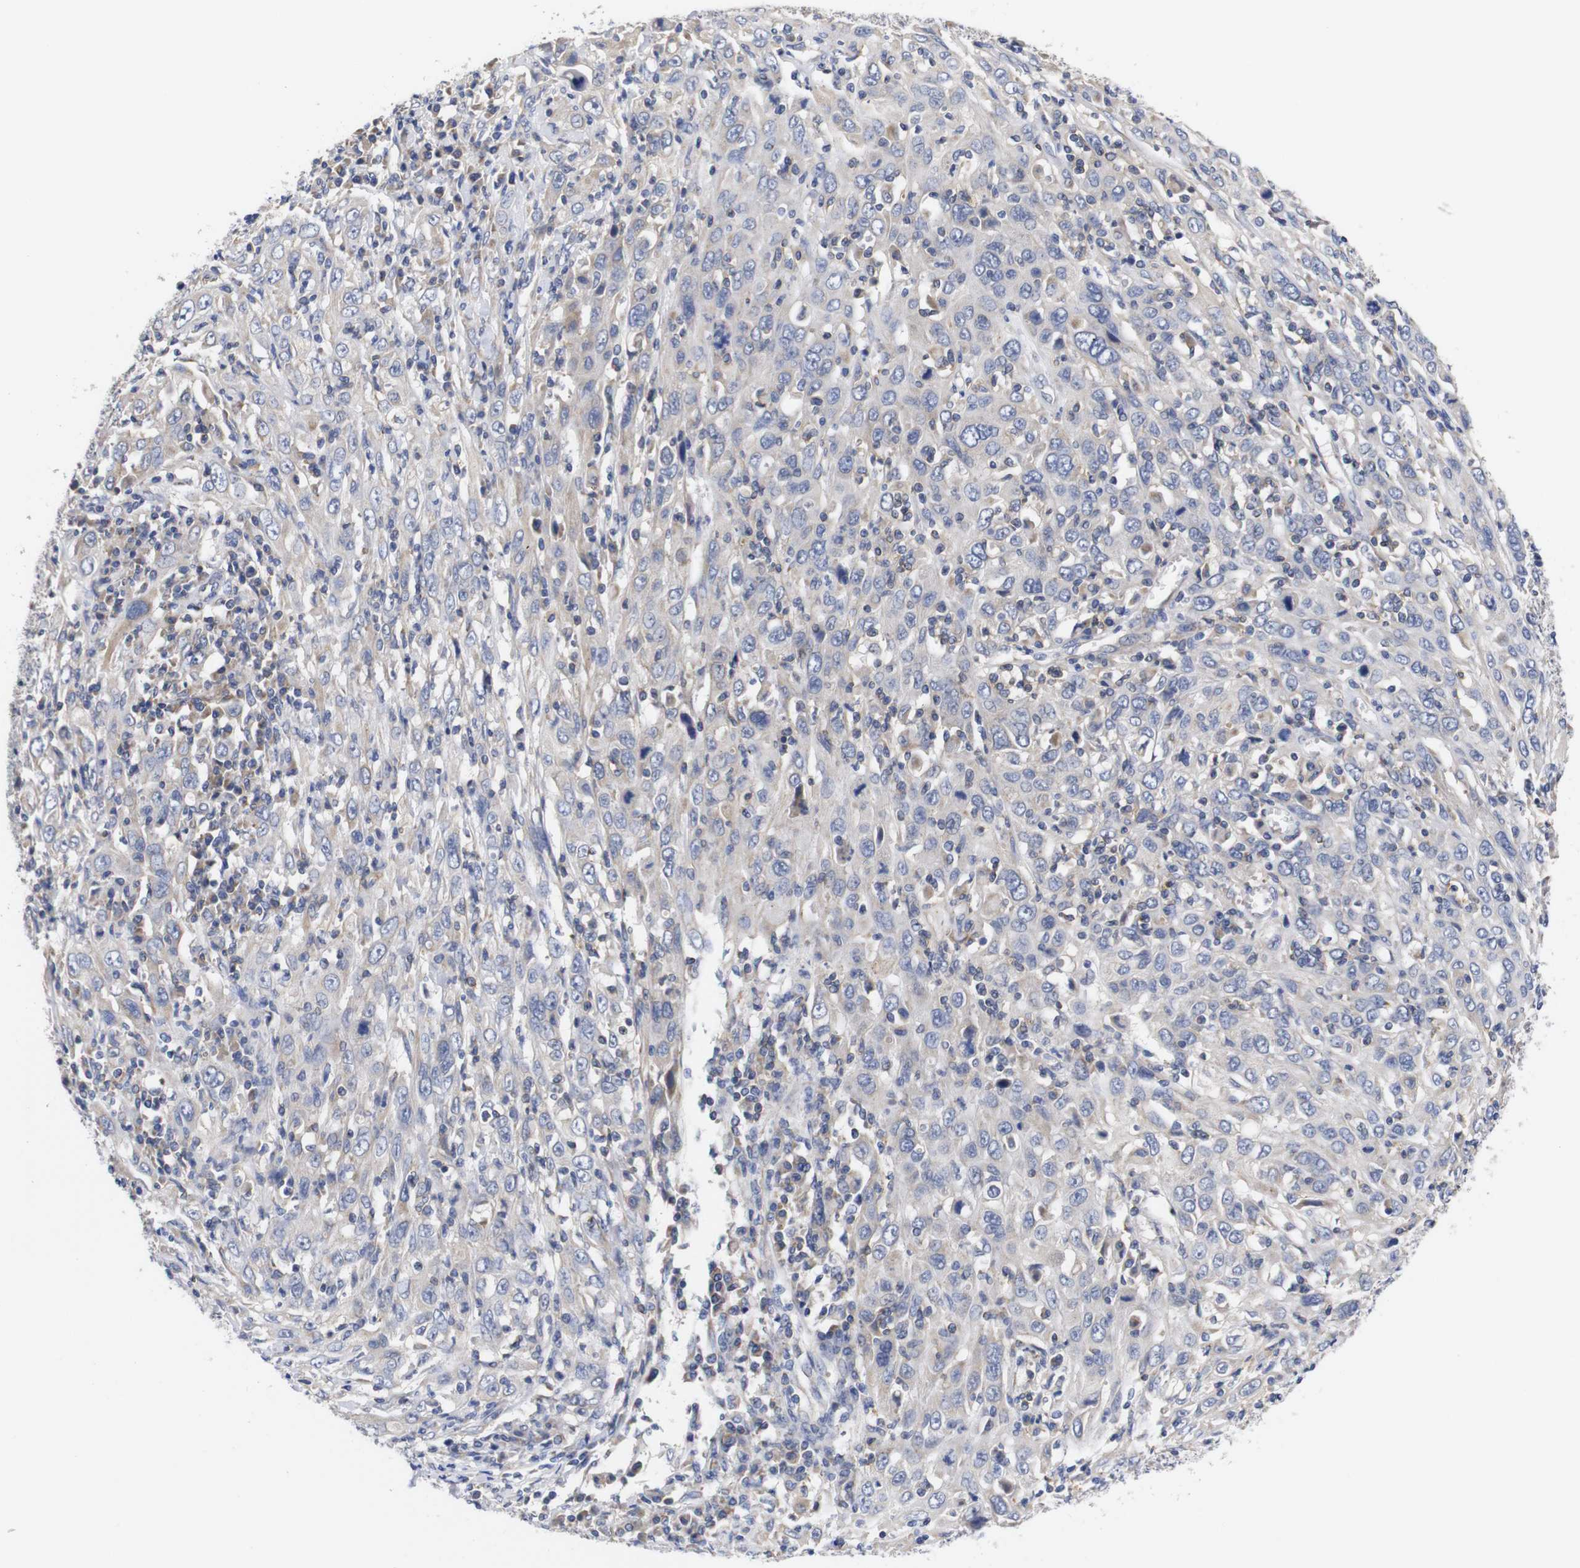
{"staining": {"intensity": "negative", "quantity": "none", "location": "none"}, "tissue": "cervical cancer", "cell_type": "Tumor cells", "image_type": "cancer", "snomed": [{"axis": "morphology", "description": "Squamous cell carcinoma, NOS"}, {"axis": "topography", "description": "Cervix"}], "caption": "Immunohistochemistry of human cervical cancer (squamous cell carcinoma) demonstrates no staining in tumor cells.", "gene": "OPN3", "patient": {"sex": "female", "age": 46}}